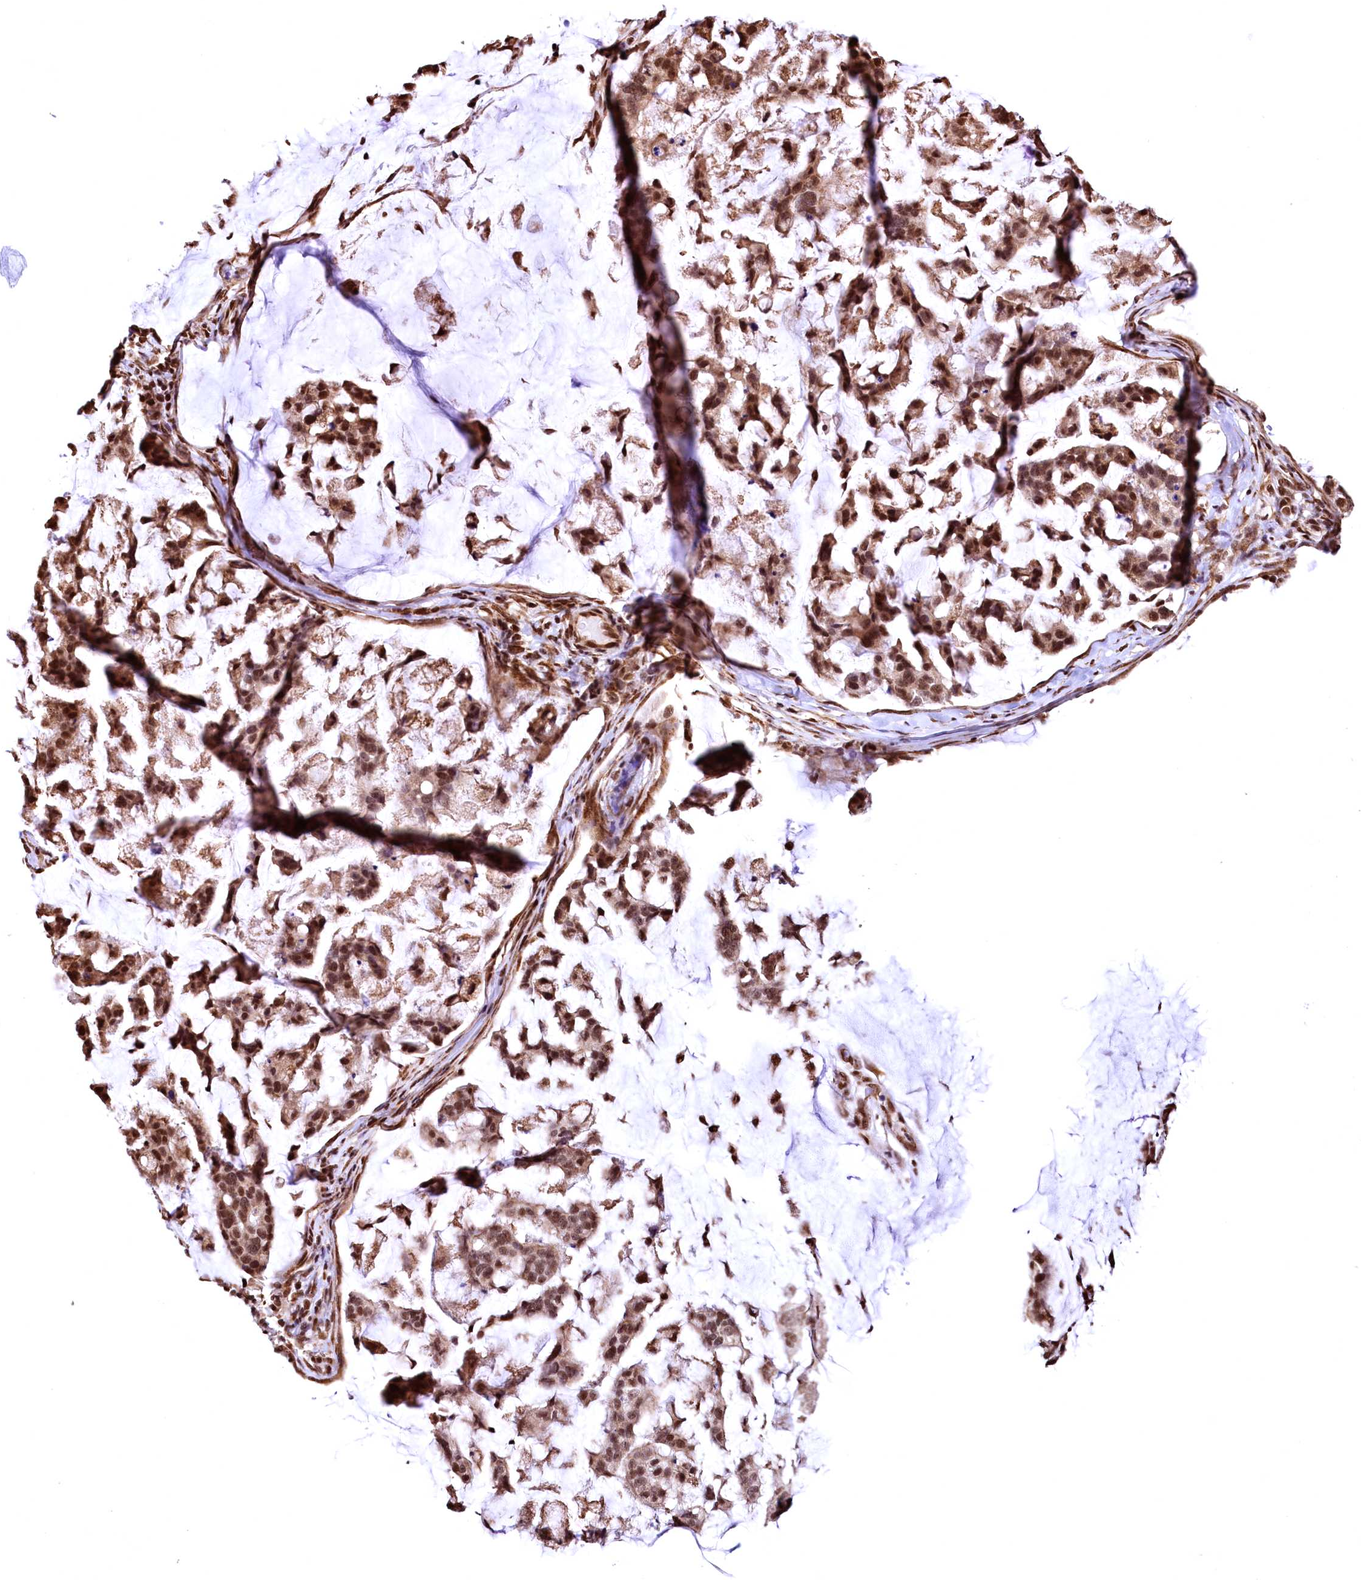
{"staining": {"intensity": "moderate", "quantity": ">75%", "location": "cytoplasmic/membranous,nuclear"}, "tissue": "stomach cancer", "cell_type": "Tumor cells", "image_type": "cancer", "snomed": [{"axis": "morphology", "description": "Adenocarcinoma, NOS"}, {"axis": "topography", "description": "Stomach, lower"}], "caption": "Stomach cancer stained with DAB (3,3'-diaminobenzidine) immunohistochemistry exhibits medium levels of moderate cytoplasmic/membranous and nuclear staining in approximately >75% of tumor cells.", "gene": "PDS5B", "patient": {"sex": "male", "age": 67}}